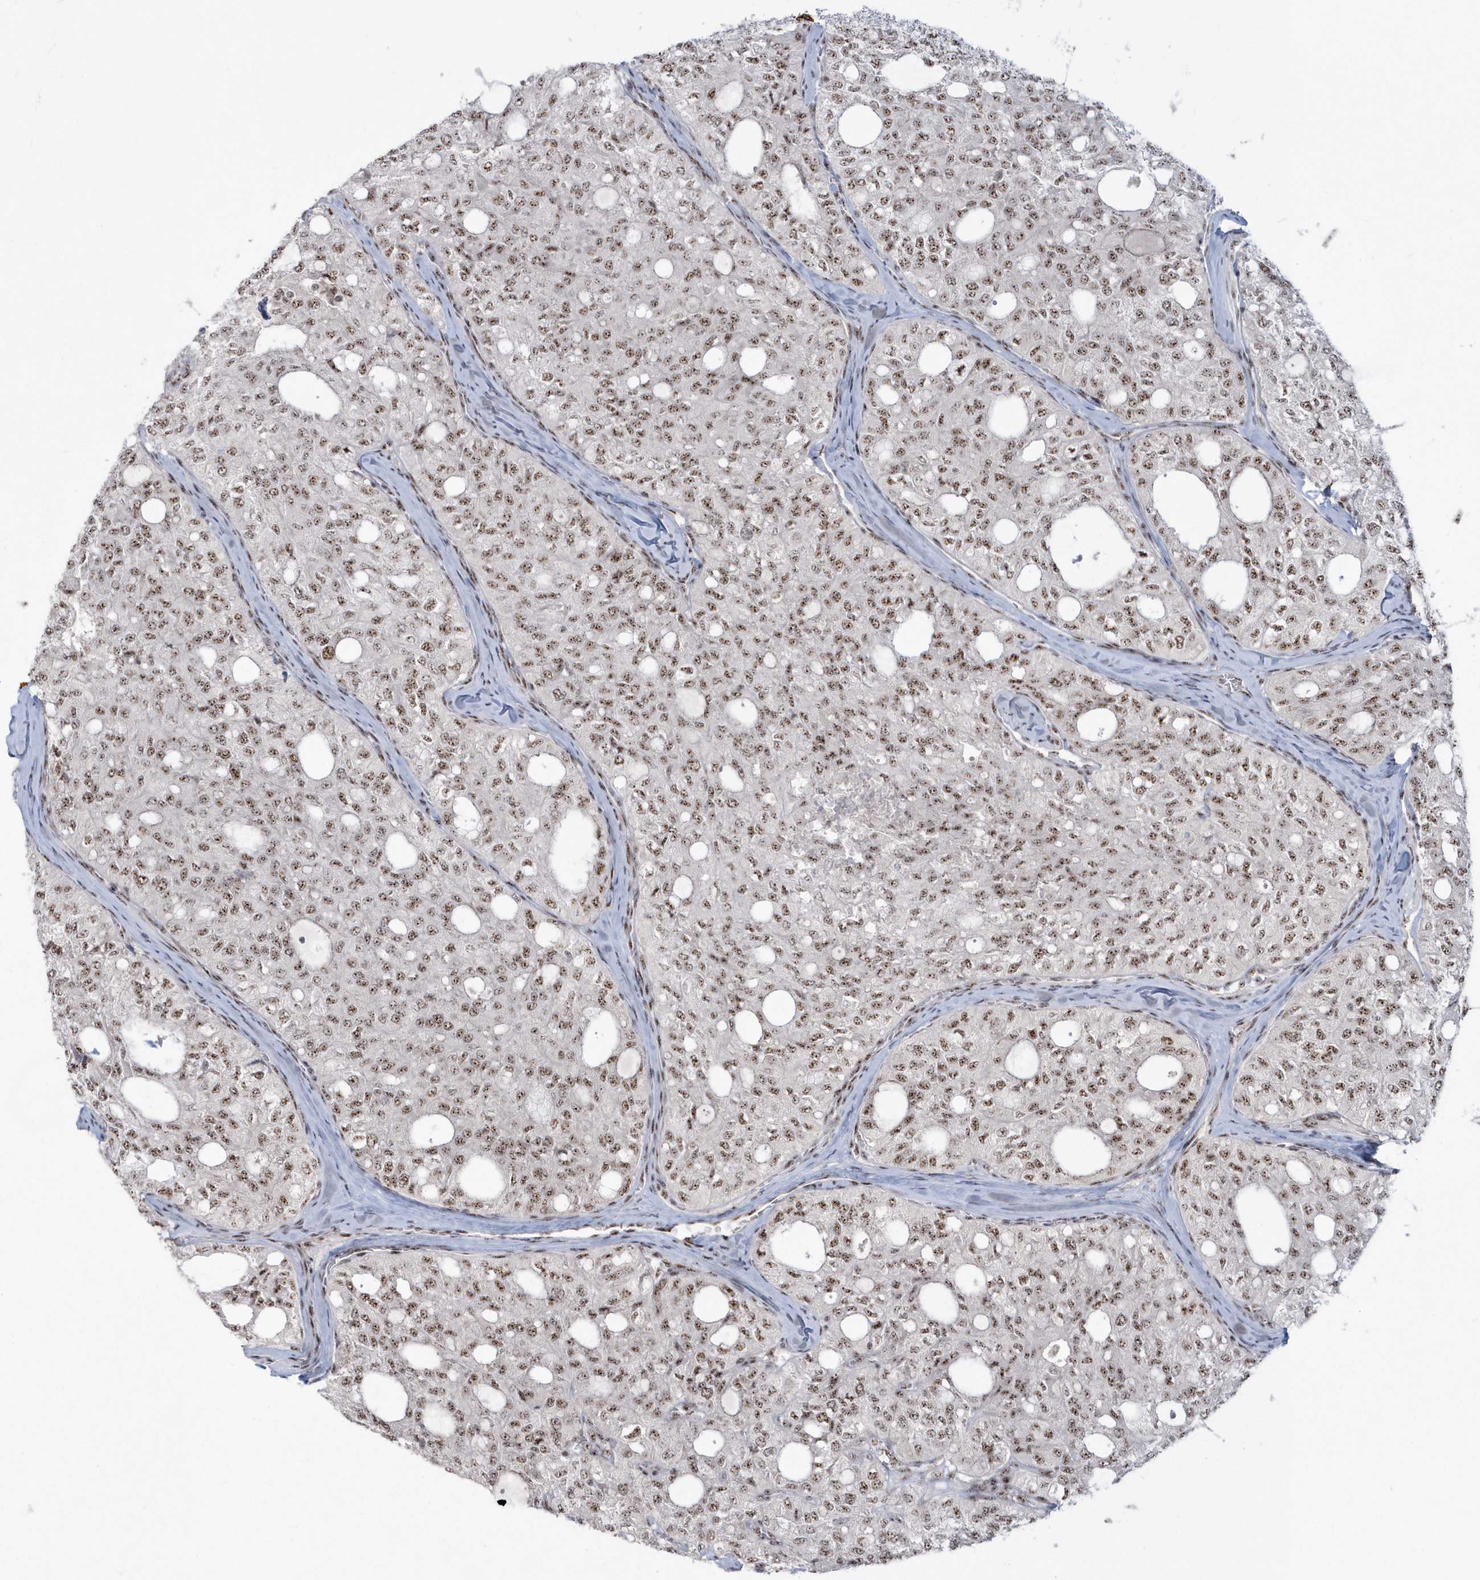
{"staining": {"intensity": "moderate", "quantity": ">75%", "location": "nuclear"}, "tissue": "thyroid cancer", "cell_type": "Tumor cells", "image_type": "cancer", "snomed": [{"axis": "morphology", "description": "Follicular adenoma carcinoma, NOS"}, {"axis": "topography", "description": "Thyroid gland"}], "caption": "Protein analysis of follicular adenoma carcinoma (thyroid) tissue displays moderate nuclear staining in about >75% of tumor cells.", "gene": "KDM6B", "patient": {"sex": "male", "age": 75}}